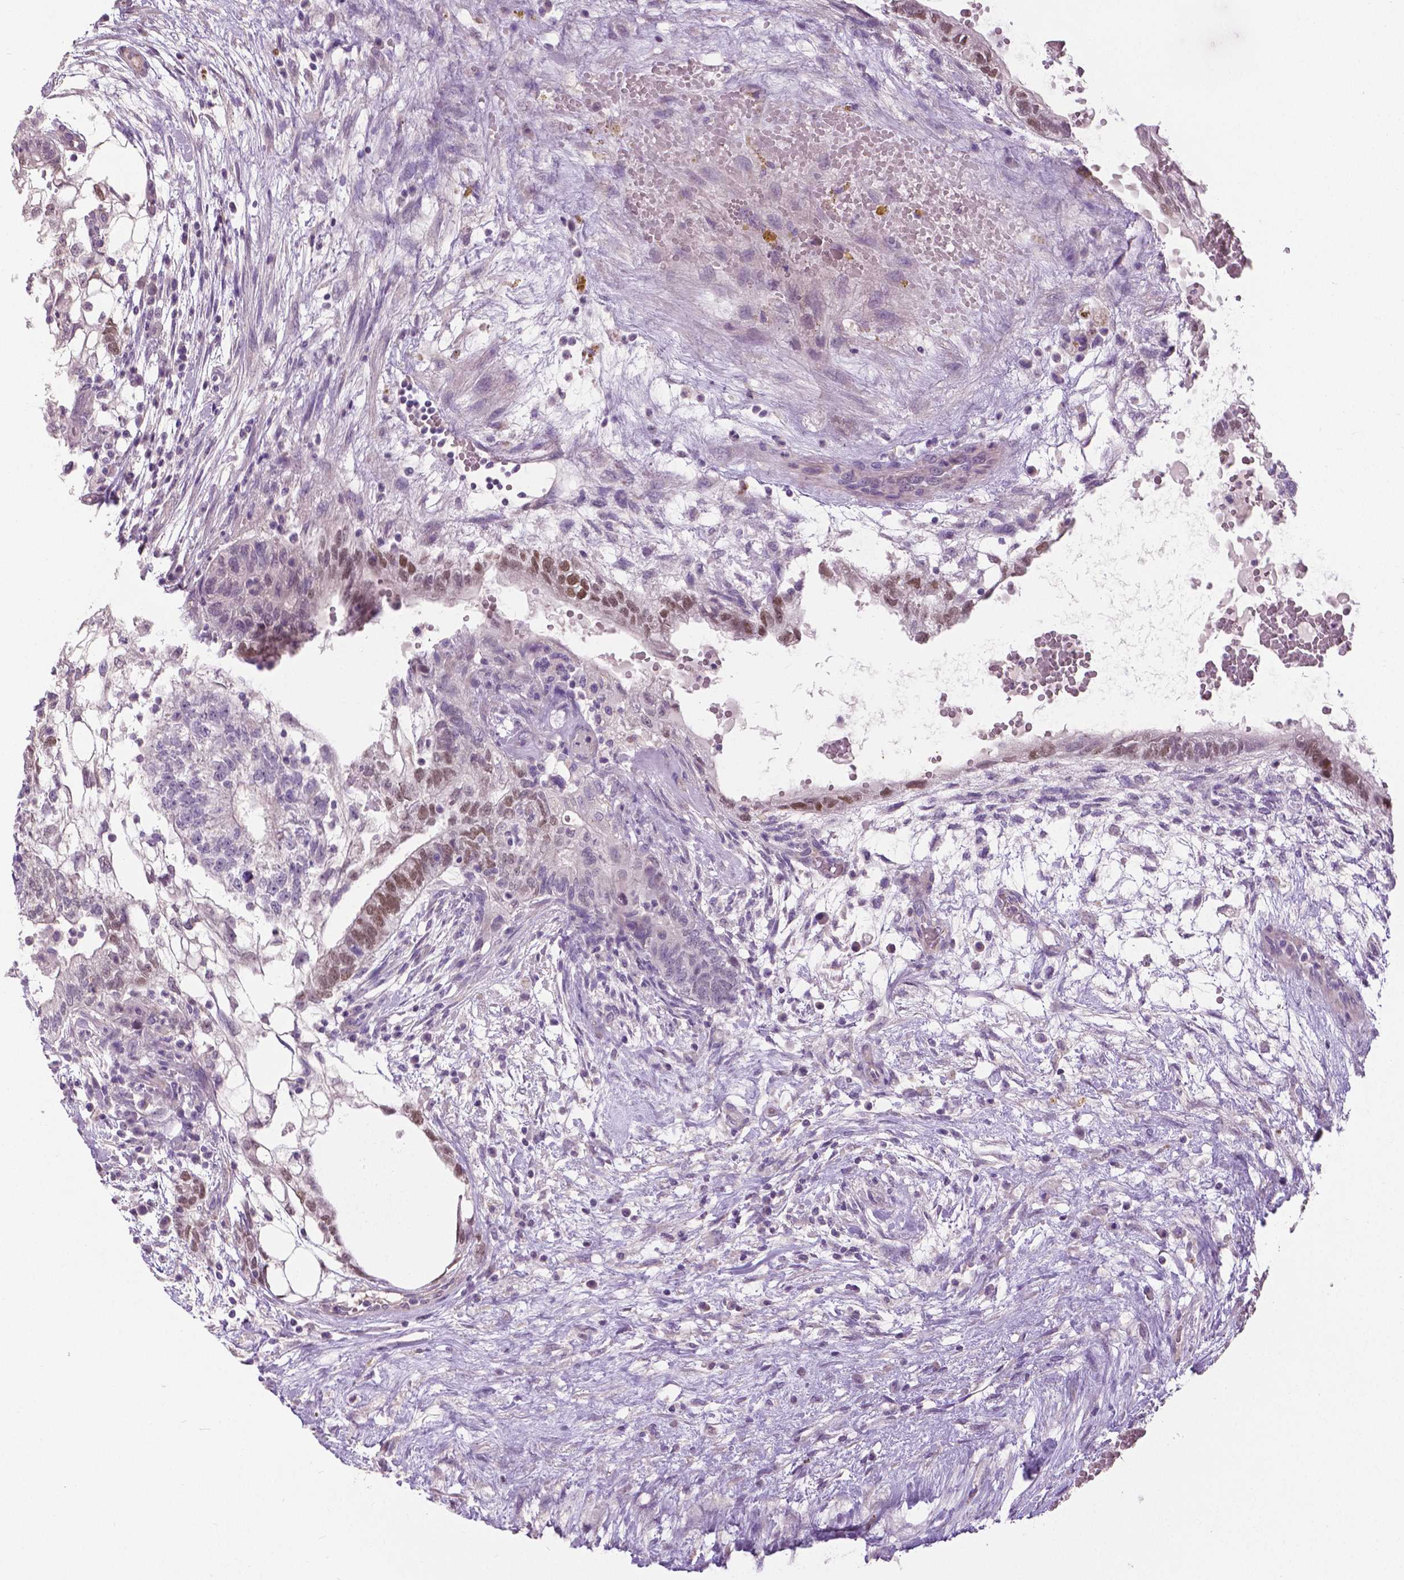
{"staining": {"intensity": "moderate", "quantity": "25%-75%", "location": "nuclear"}, "tissue": "testis cancer", "cell_type": "Tumor cells", "image_type": "cancer", "snomed": [{"axis": "morphology", "description": "Normal tissue, NOS"}, {"axis": "morphology", "description": "Carcinoma, Embryonal, NOS"}, {"axis": "topography", "description": "Testis"}], "caption": "Testis cancer (embryonal carcinoma) stained with DAB (3,3'-diaminobenzidine) IHC displays medium levels of moderate nuclear expression in about 25%-75% of tumor cells.", "gene": "FOXA1", "patient": {"sex": "male", "age": 32}}